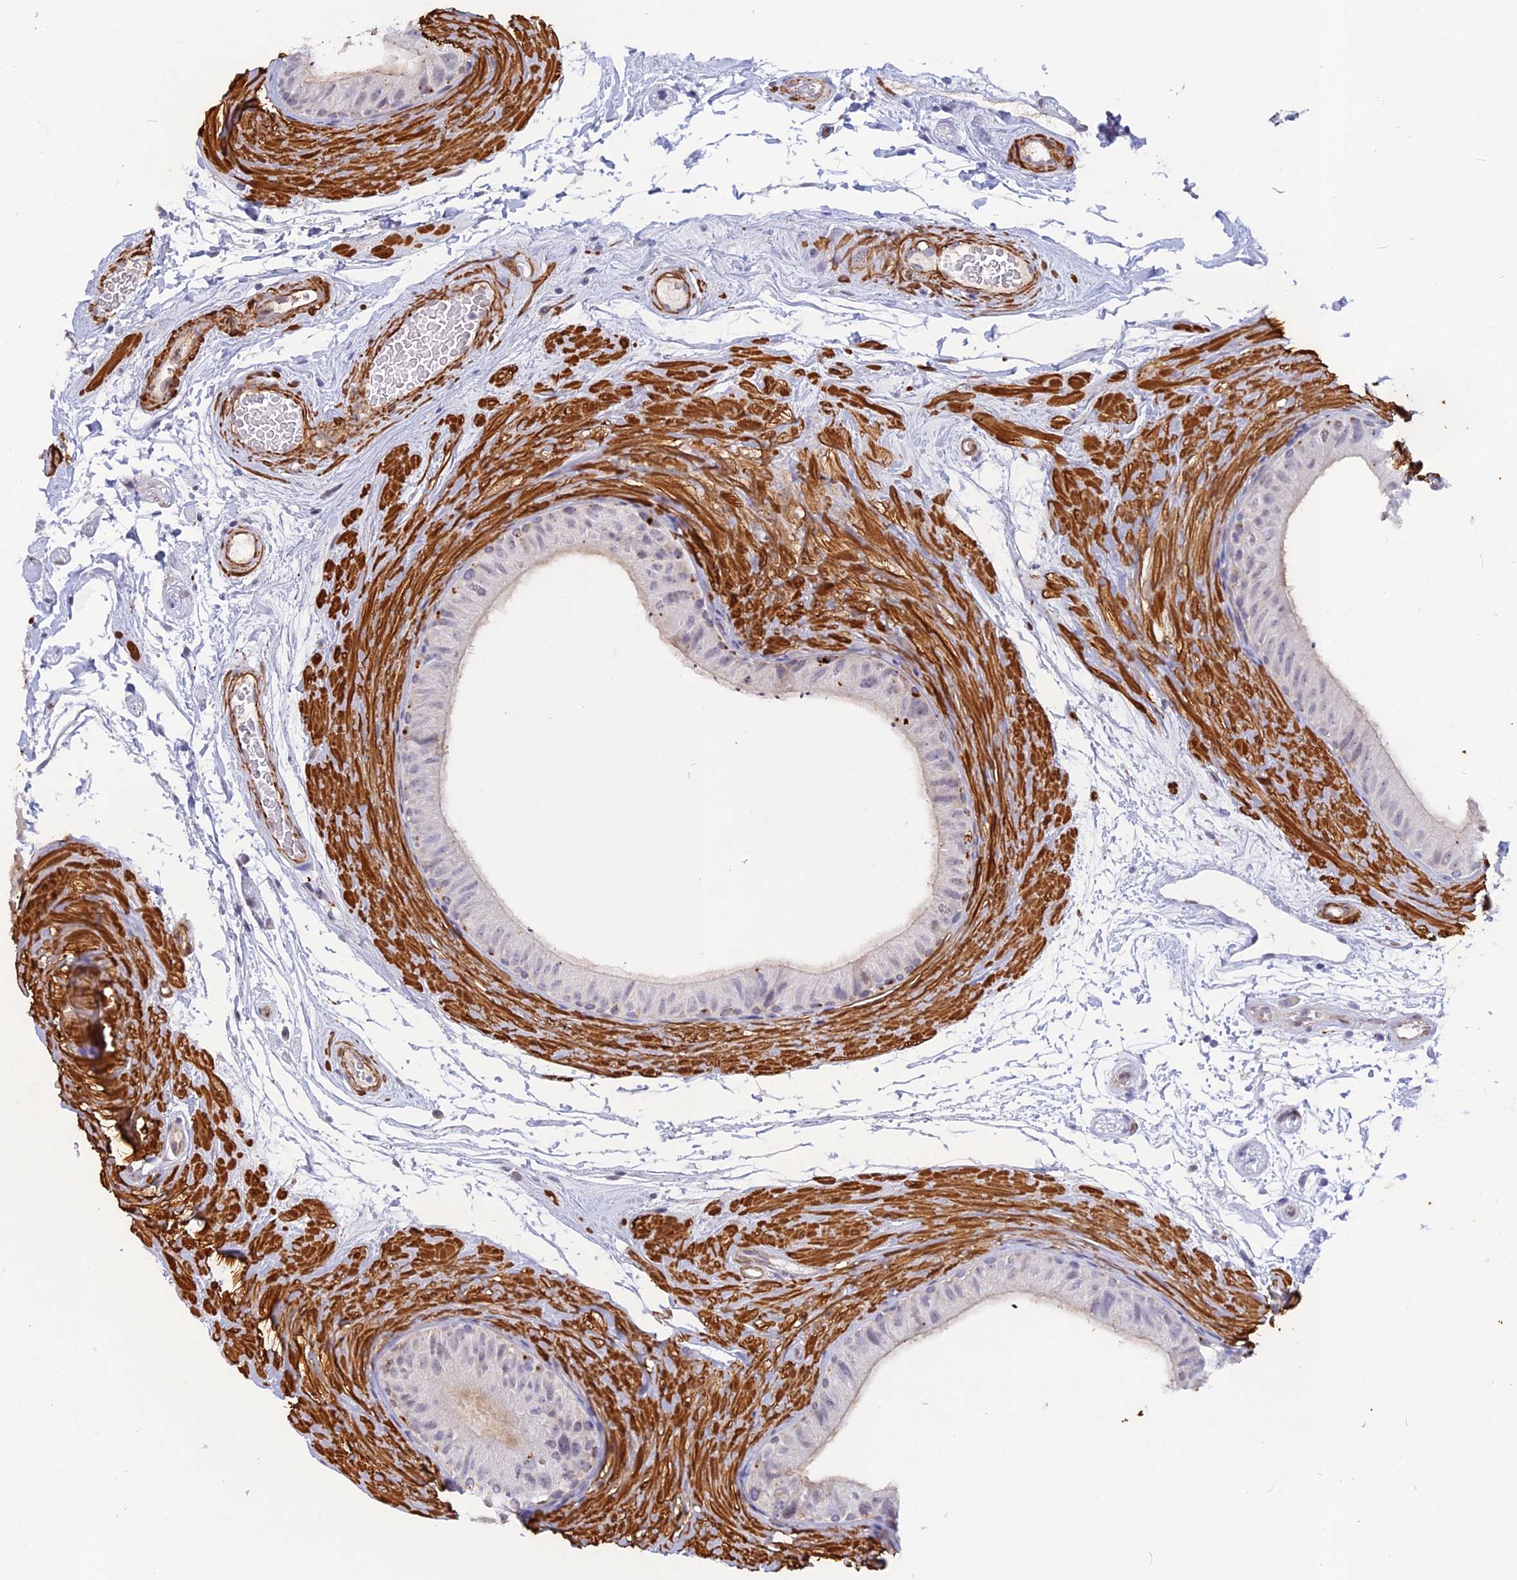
{"staining": {"intensity": "negative", "quantity": "none", "location": "none"}, "tissue": "epididymis", "cell_type": "Glandular cells", "image_type": "normal", "snomed": [{"axis": "morphology", "description": "Normal tissue, NOS"}, {"axis": "topography", "description": "Epididymis"}], "caption": "Immunohistochemical staining of normal human epididymis exhibits no significant positivity in glandular cells. Nuclei are stained in blue.", "gene": "CCDC154", "patient": {"sex": "male", "age": 45}}